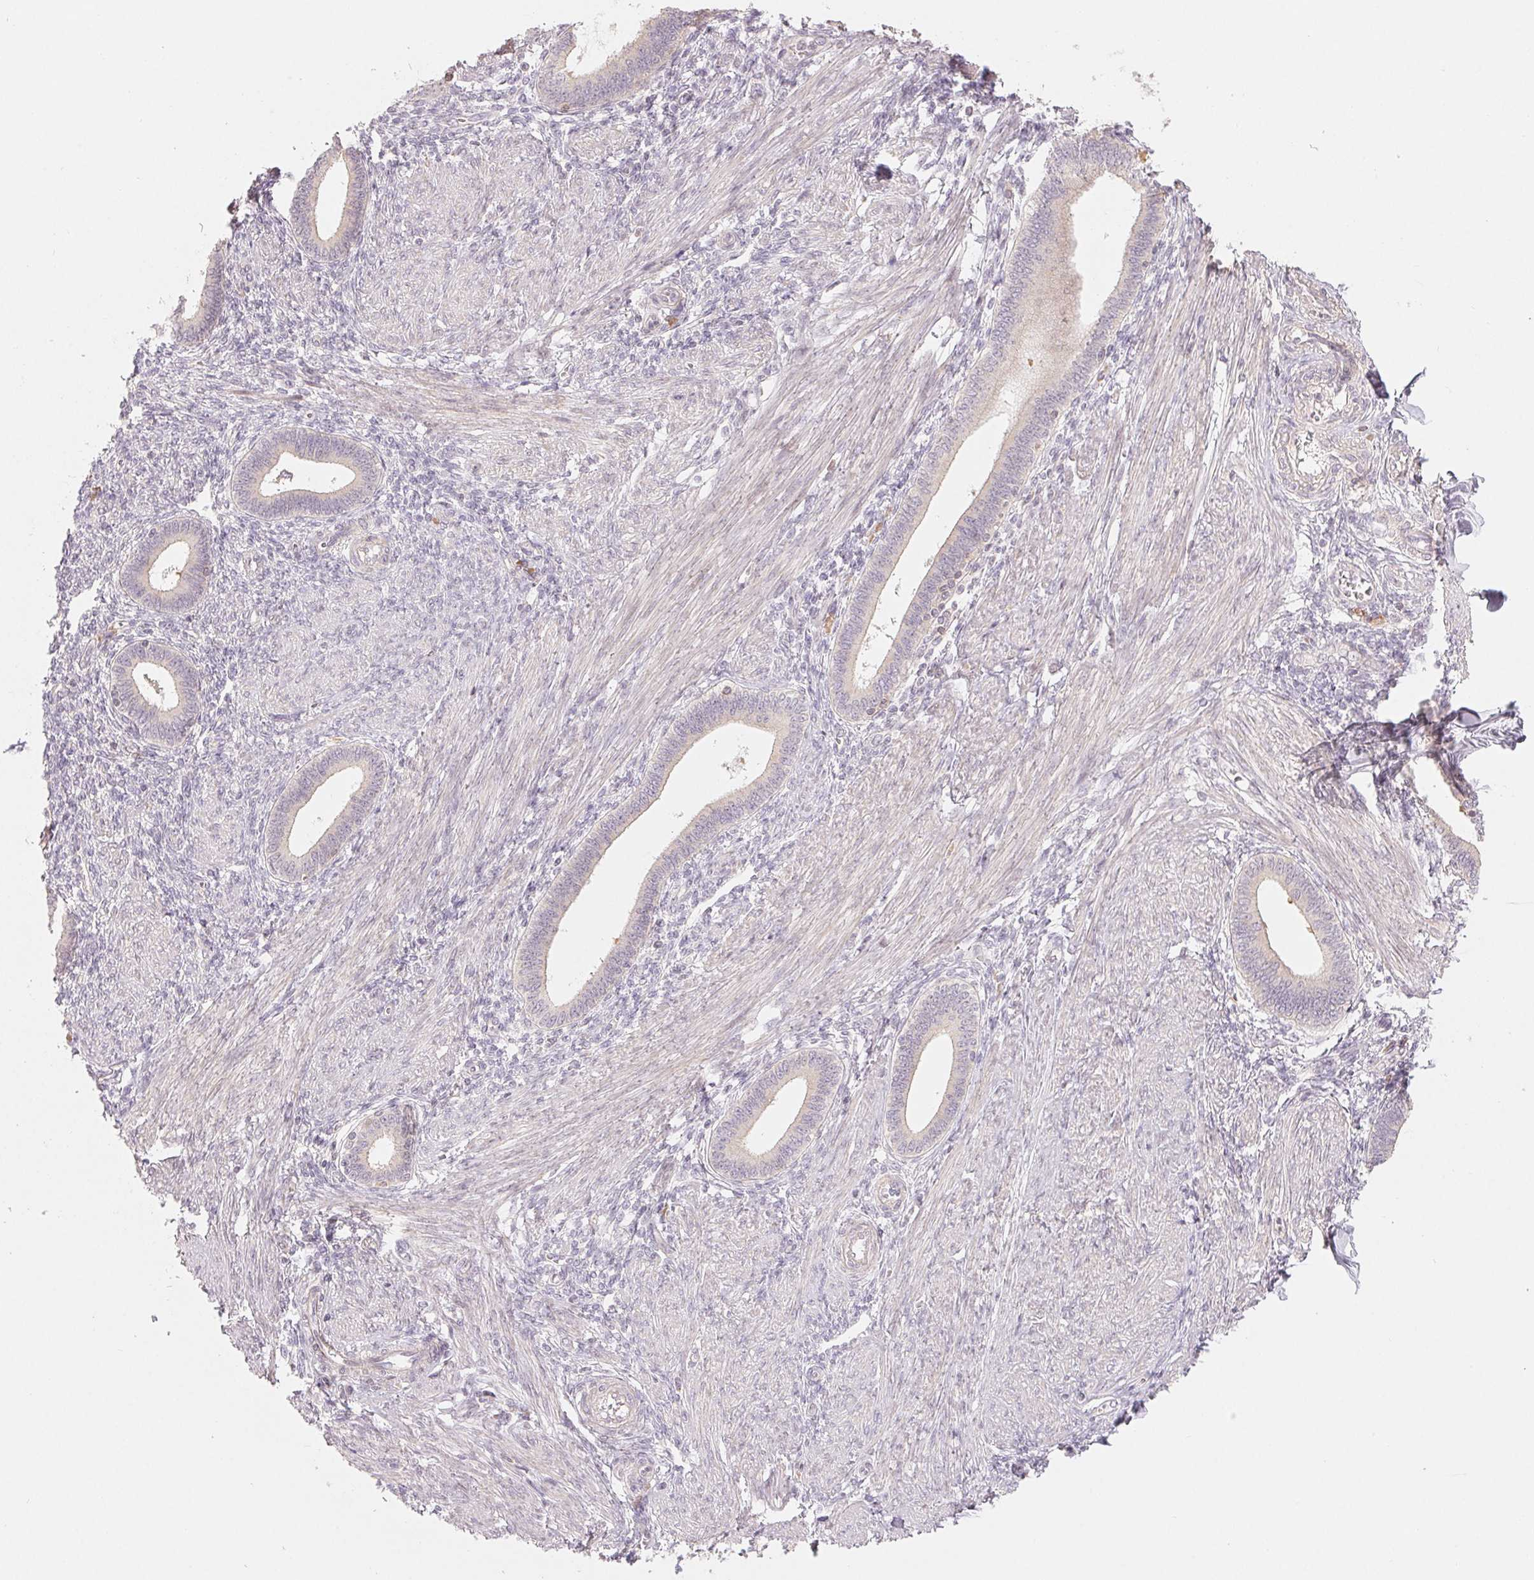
{"staining": {"intensity": "negative", "quantity": "none", "location": "none"}, "tissue": "endometrium", "cell_type": "Cells in endometrial stroma", "image_type": "normal", "snomed": [{"axis": "morphology", "description": "Normal tissue, NOS"}, {"axis": "topography", "description": "Endometrium"}], "caption": "IHC of unremarkable endometrium demonstrates no expression in cells in endometrial stroma. The staining was performed using DAB to visualize the protein expression in brown, while the nuclei were stained in blue with hematoxylin (Magnification: 20x).", "gene": "DENND2C", "patient": {"sex": "female", "age": 42}}